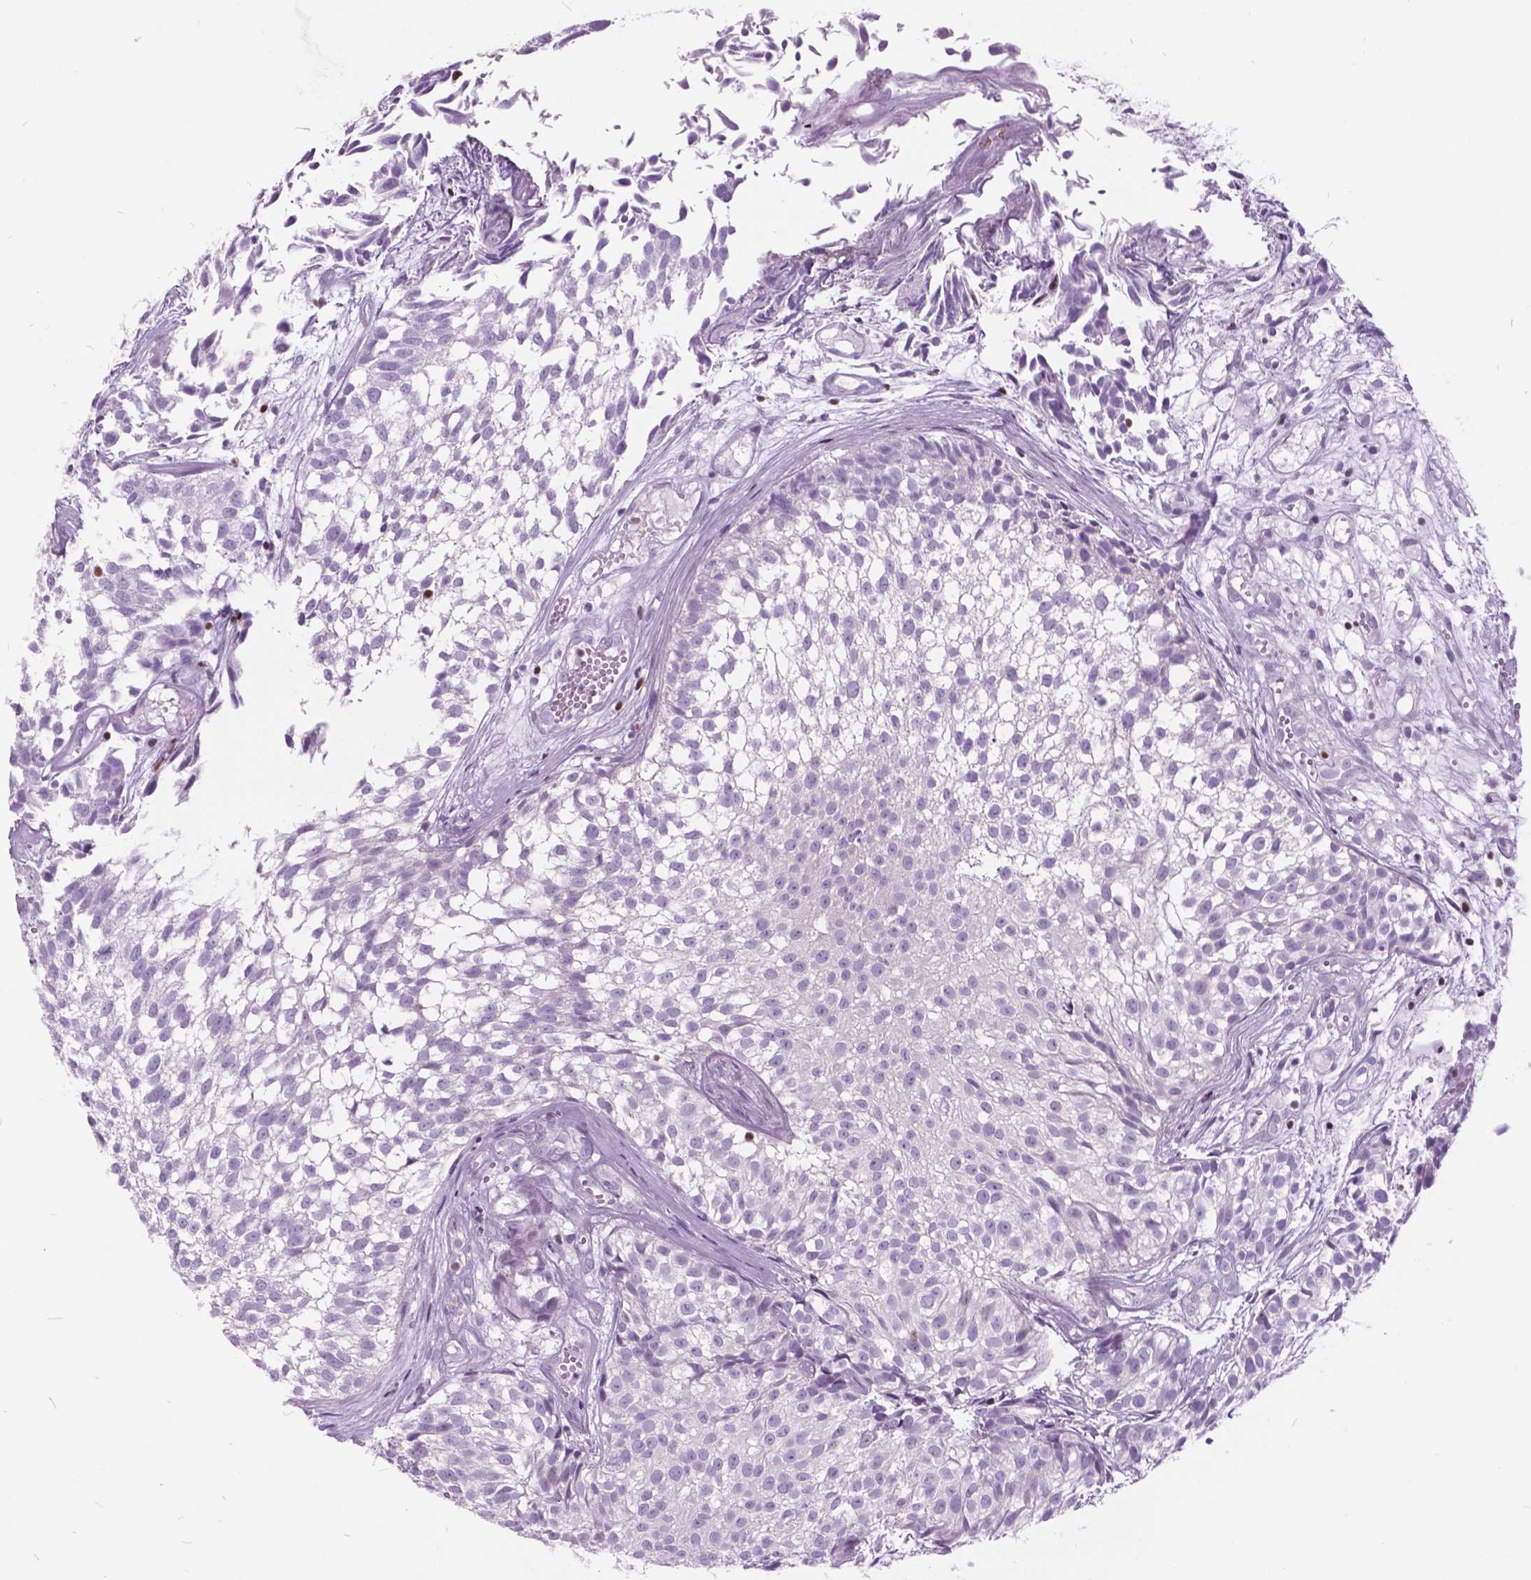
{"staining": {"intensity": "negative", "quantity": "none", "location": "none"}, "tissue": "urothelial cancer", "cell_type": "Tumor cells", "image_type": "cancer", "snomed": [{"axis": "morphology", "description": "Urothelial carcinoma, Low grade"}, {"axis": "topography", "description": "Urinary bladder"}], "caption": "A high-resolution photomicrograph shows IHC staining of low-grade urothelial carcinoma, which shows no significant expression in tumor cells.", "gene": "SP140", "patient": {"sex": "male", "age": 70}}